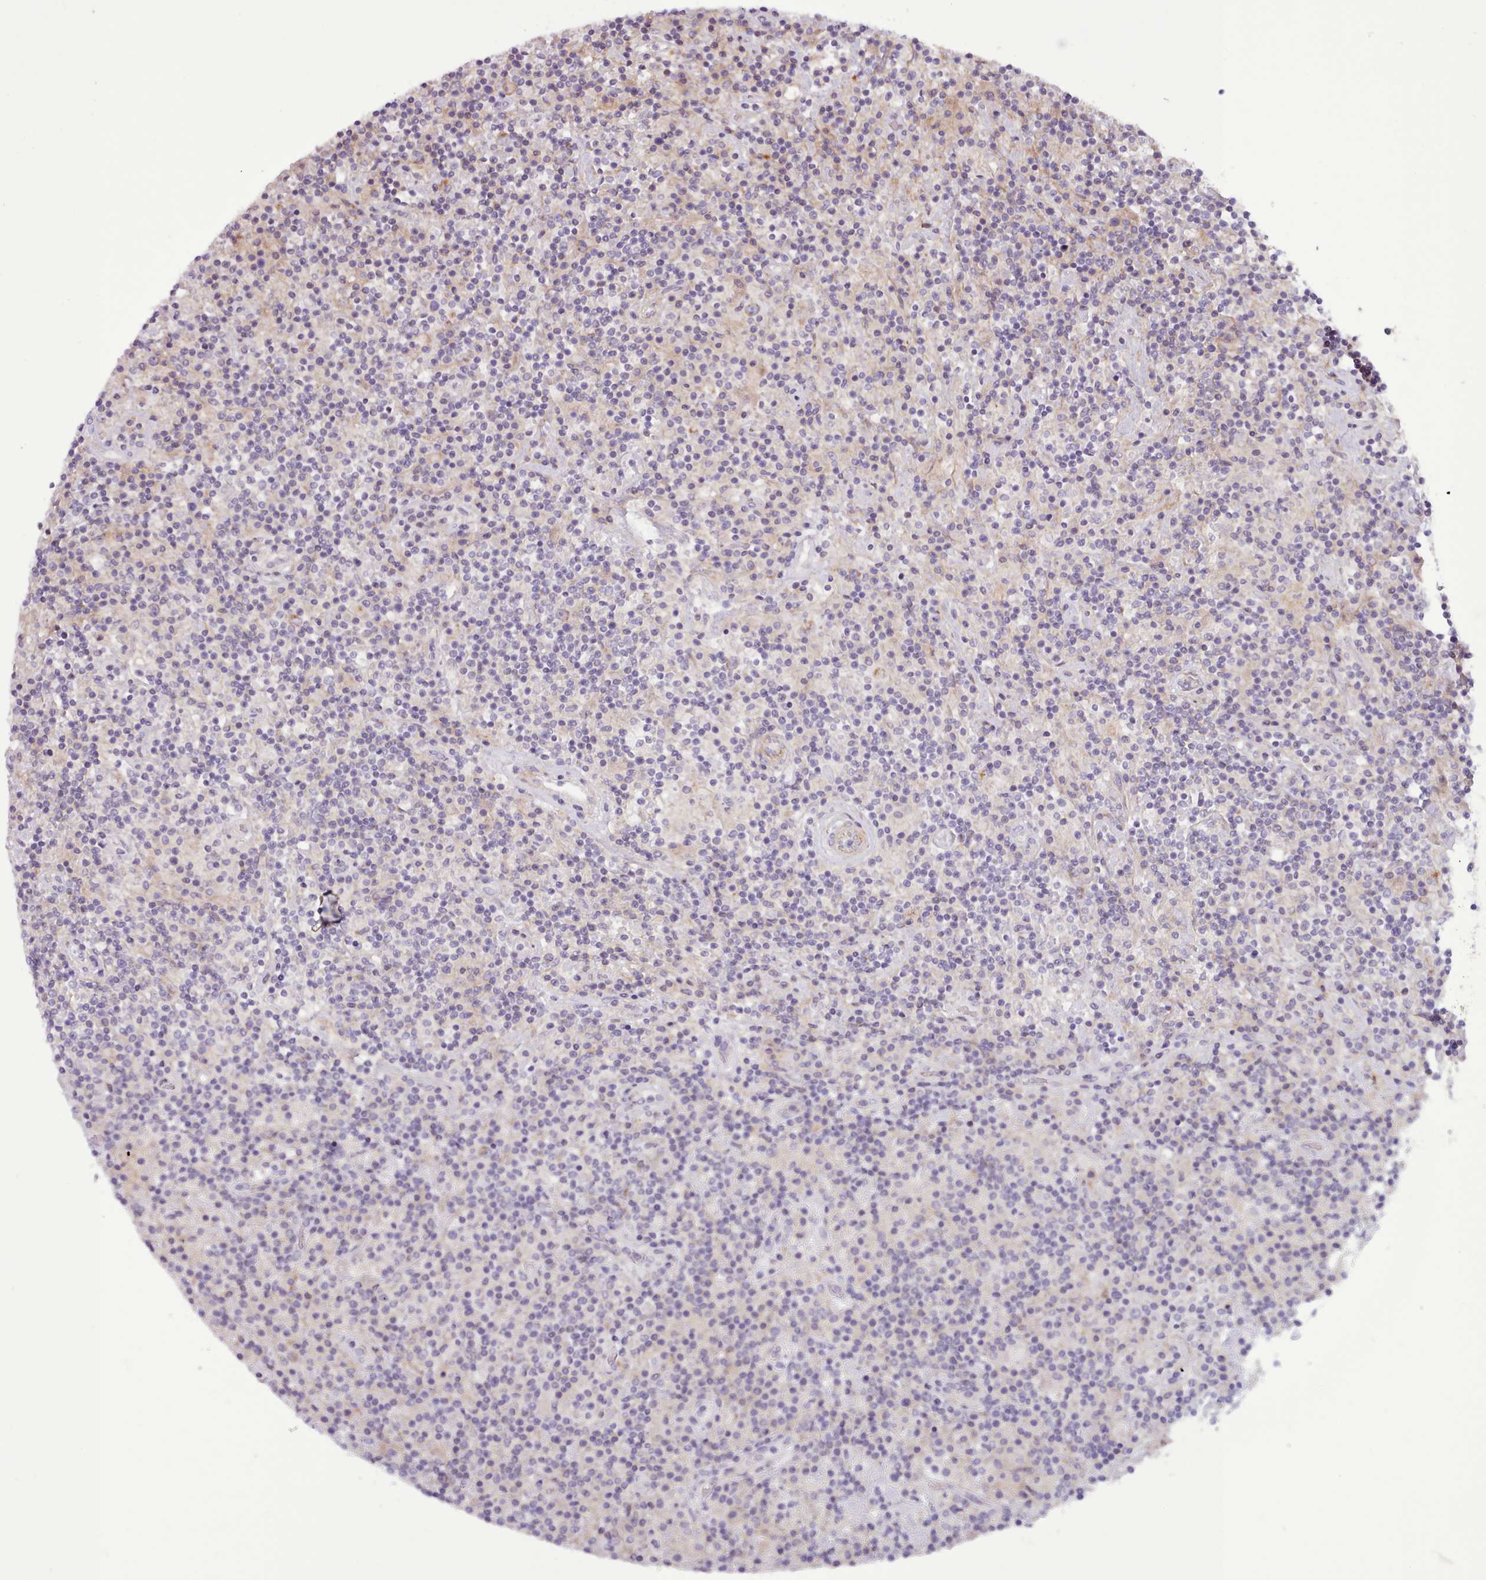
{"staining": {"intensity": "negative", "quantity": "none", "location": "none"}, "tissue": "lymphoma", "cell_type": "Tumor cells", "image_type": "cancer", "snomed": [{"axis": "morphology", "description": "Hodgkin's disease, NOS"}, {"axis": "topography", "description": "Lymph node"}], "caption": "Protein analysis of Hodgkin's disease demonstrates no significant expression in tumor cells.", "gene": "TENT4B", "patient": {"sex": "male", "age": 70}}